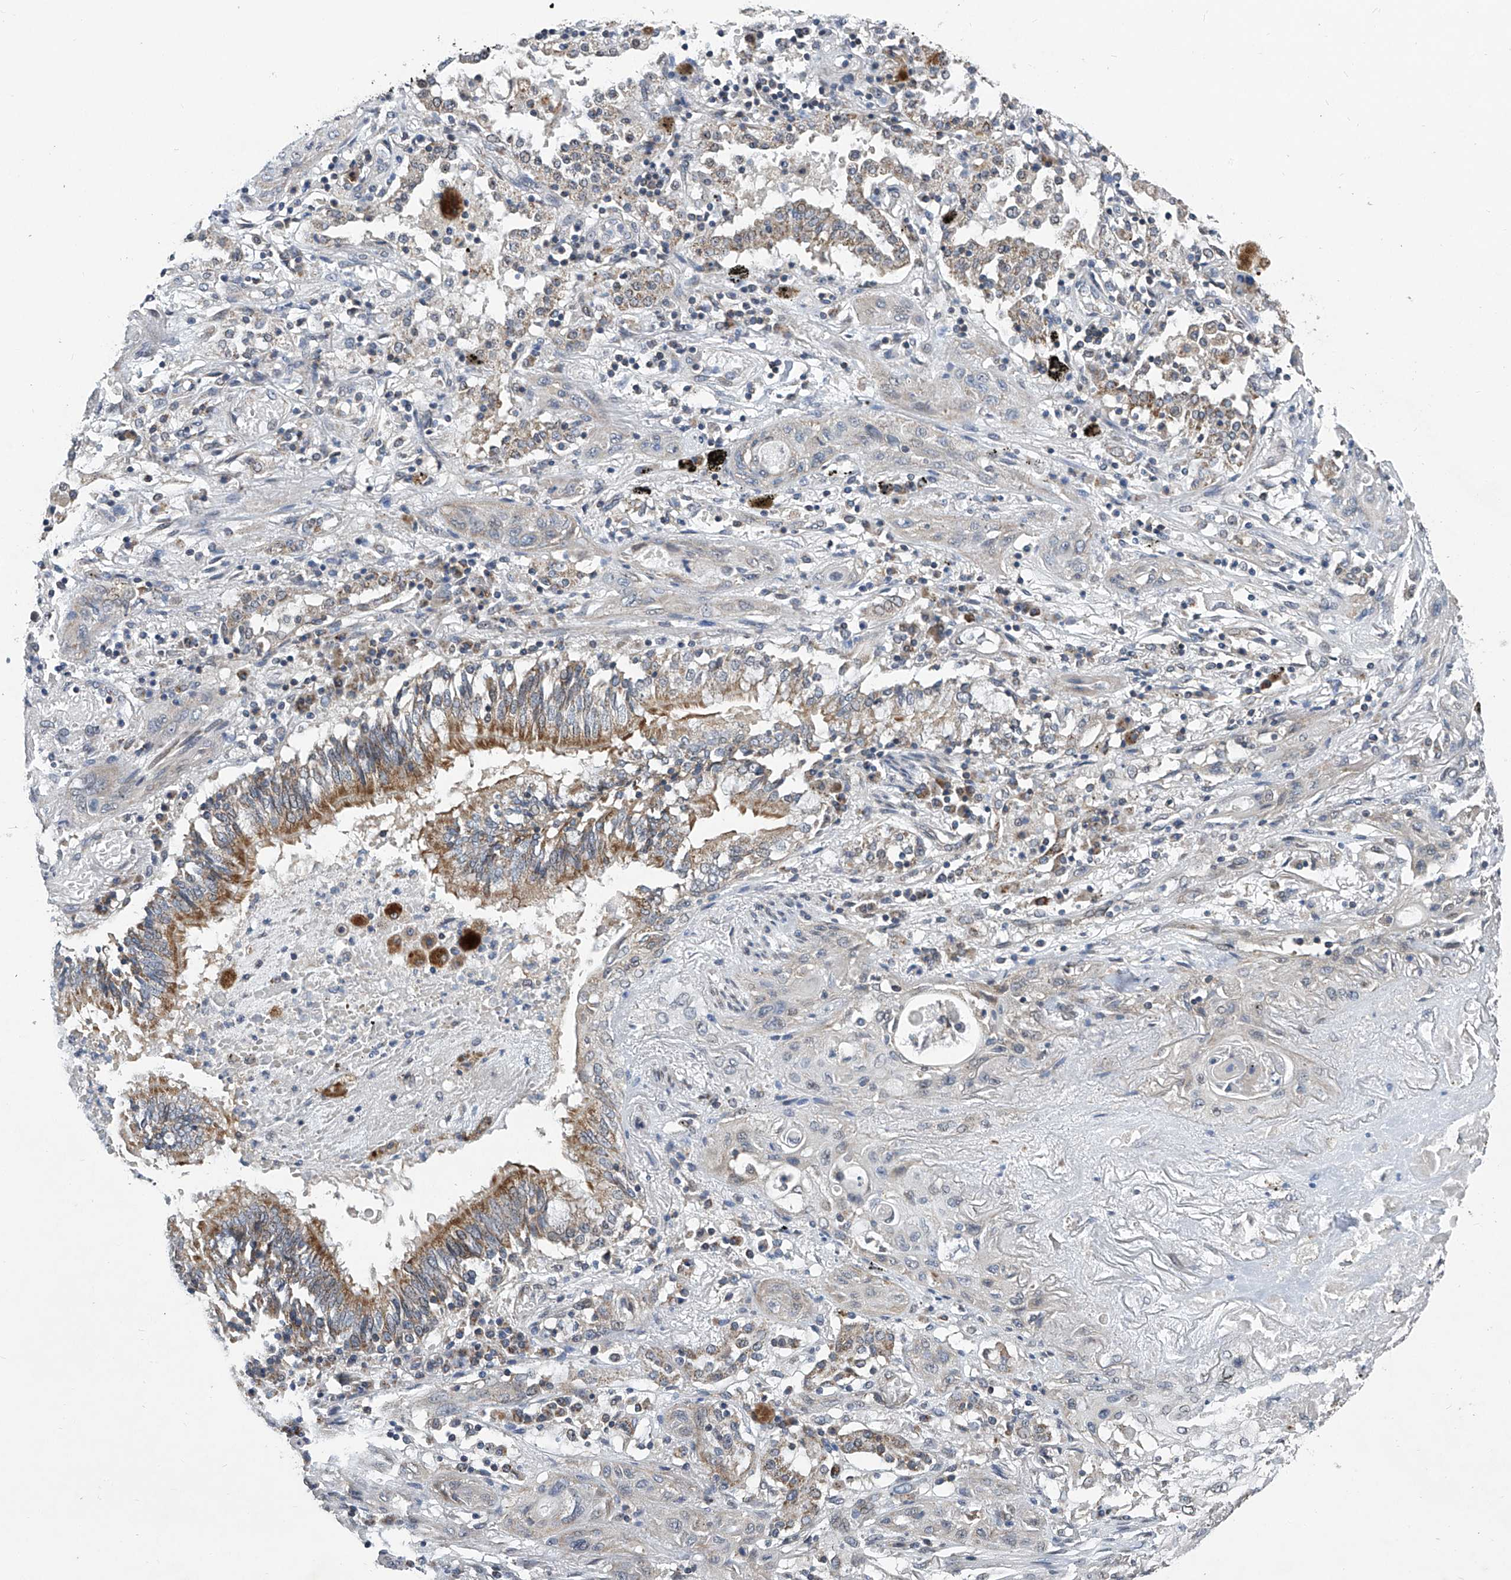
{"staining": {"intensity": "negative", "quantity": "none", "location": "none"}, "tissue": "lung cancer", "cell_type": "Tumor cells", "image_type": "cancer", "snomed": [{"axis": "morphology", "description": "Squamous cell carcinoma, NOS"}, {"axis": "topography", "description": "Lung"}], "caption": "Protein analysis of lung cancer displays no significant positivity in tumor cells.", "gene": "BCKDHB", "patient": {"sex": "female", "age": 47}}